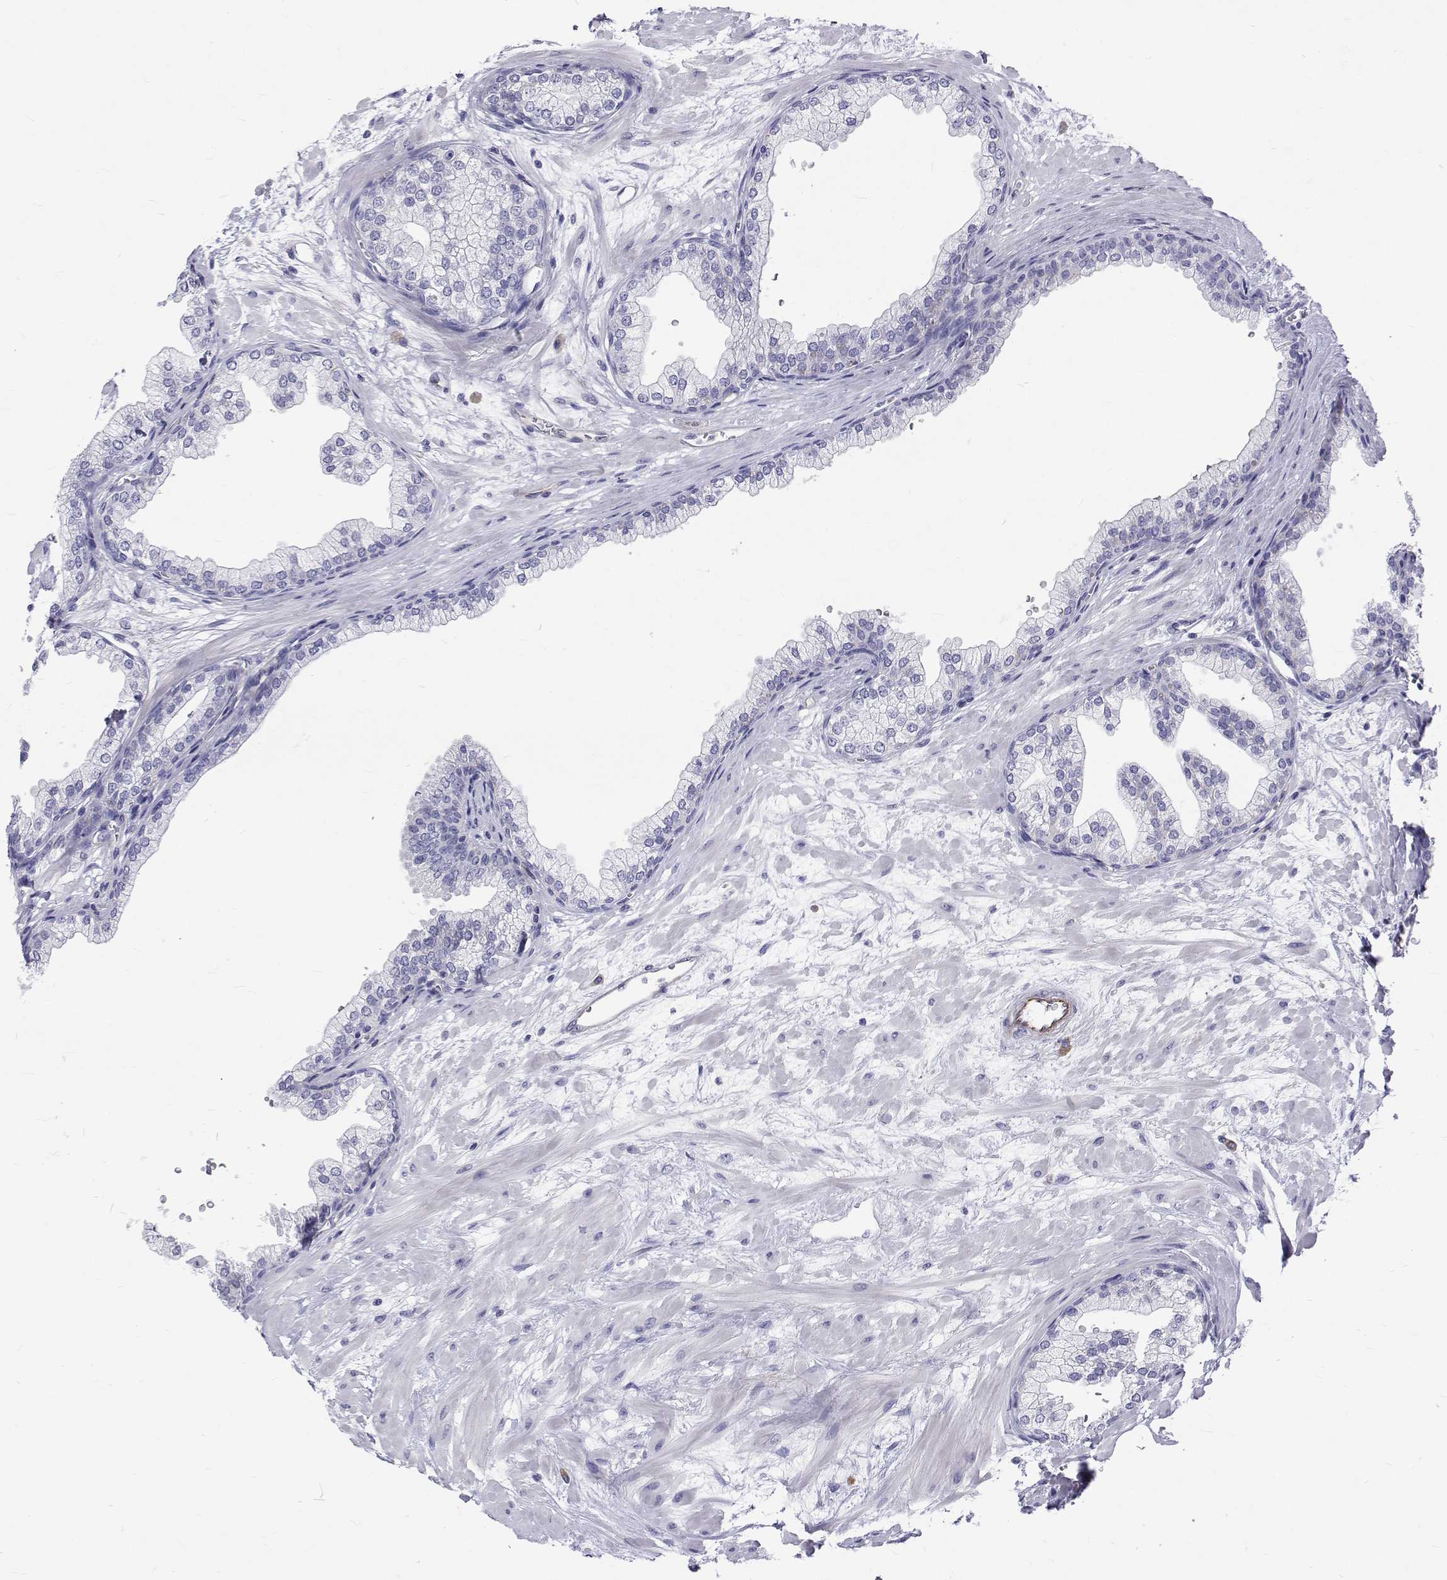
{"staining": {"intensity": "negative", "quantity": "none", "location": "none"}, "tissue": "prostate", "cell_type": "Glandular cells", "image_type": "normal", "snomed": [{"axis": "morphology", "description": "Normal tissue, NOS"}, {"axis": "topography", "description": "Prostate"}, {"axis": "topography", "description": "Peripheral nerve tissue"}], "caption": "High magnification brightfield microscopy of normal prostate stained with DAB (3,3'-diaminobenzidine) (brown) and counterstained with hematoxylin (blue): glandular cells show no significant expression. (DAB (3,3'-diaminobenzidine) immunohistochemistry (IHC), high magnification).", "gene": "OPRPN", "patient": {"sex": "male", "age": 61}}